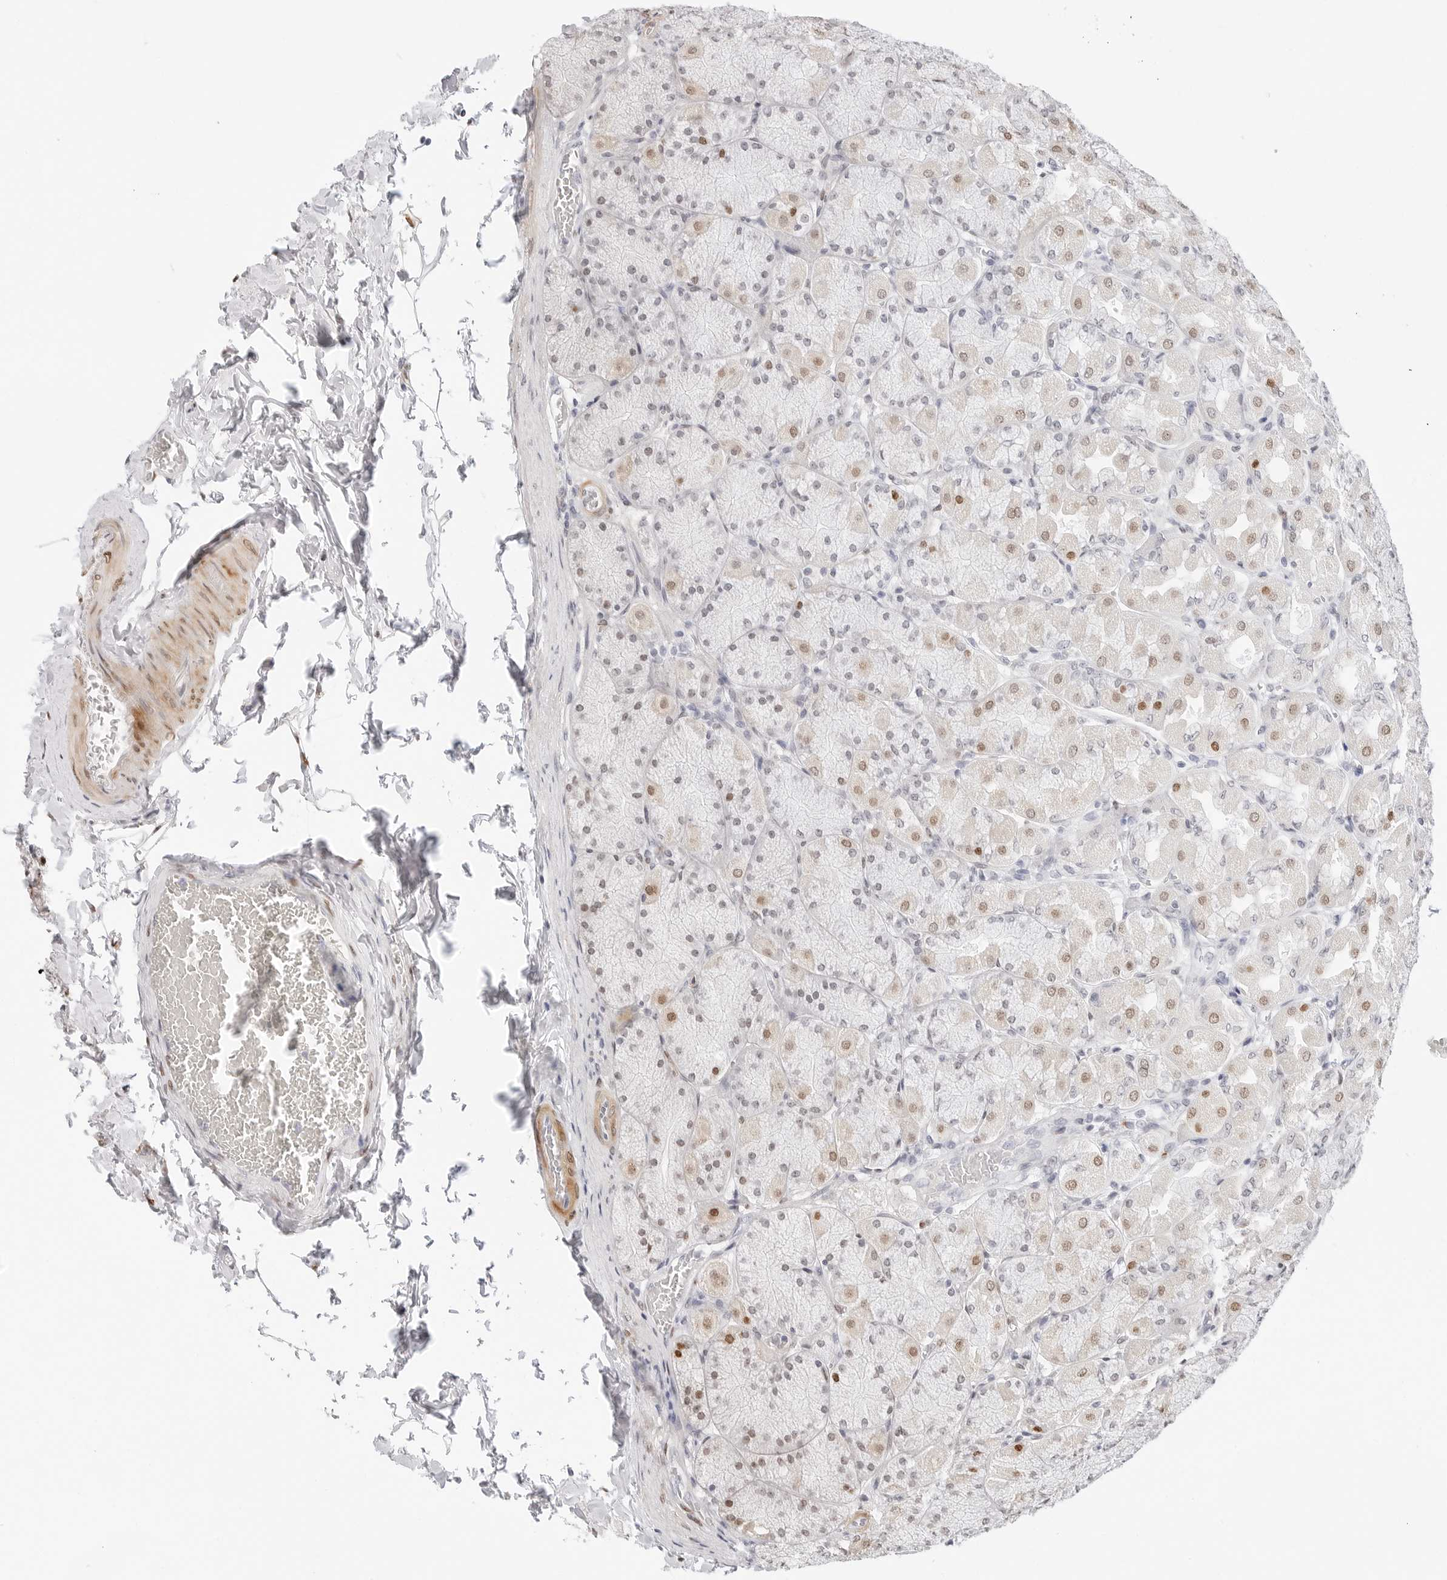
{"staining": {"intensity": "moderate", "quantity": "25%-75%", "location": "nuclear"}, "tissue": "stomach", "cell_type": "Glandular cells", "image_type": "normal", "snomed": [{"axis": "morphology", "description": "Normal tissue, NOS"}, {"axis": "topography", "description": "Stomach, upper"}], "caption": "Unremarkable stomach was stained to show a protein in brown. There is medium levels of moderate nuclear expression in about 25%-75% of glandular cells.", "gene": "SPIDR", "patient": {"sex": "female", "age": 56}}